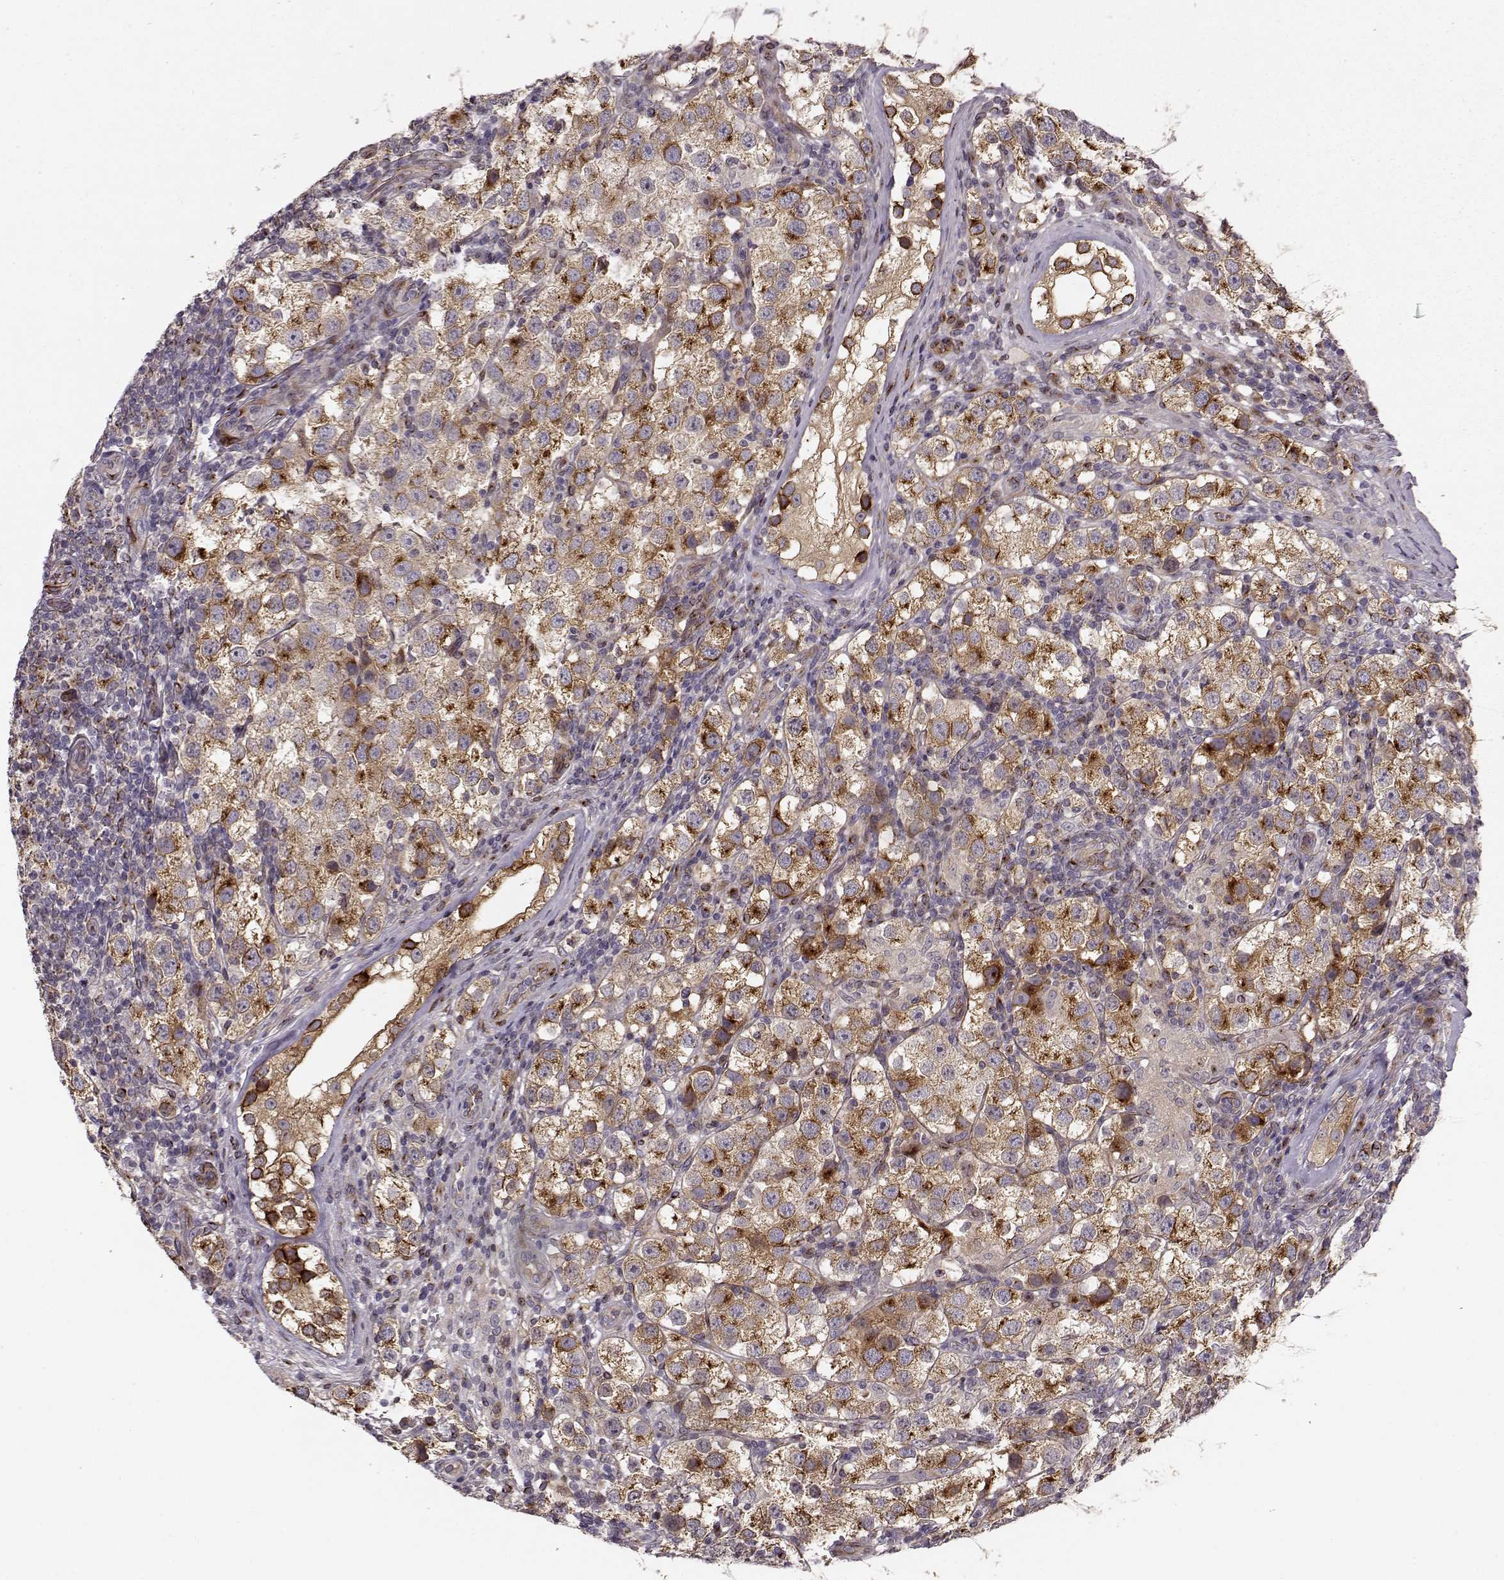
{"staining": {"intensity": "strong", "quantity": "<25%", "location": "cytoplasmic/membranous"}, "tissue": "testis cancer", "cell_type": "Tumor cells", "image_type": "cancer", "snomed": [{"axis": "morphology", "description": "Seminoma, NOS"}, {"axis": "topography", "description": "Testis"}], "caption": "This is a photomicrograph of immunohistochemistry staining of testis seminoma, which shows strong expression in the cytoplasmic/membranous of tumor cells.", "gene": "MTR", "patient": {"sex": "male", "age": 37}}